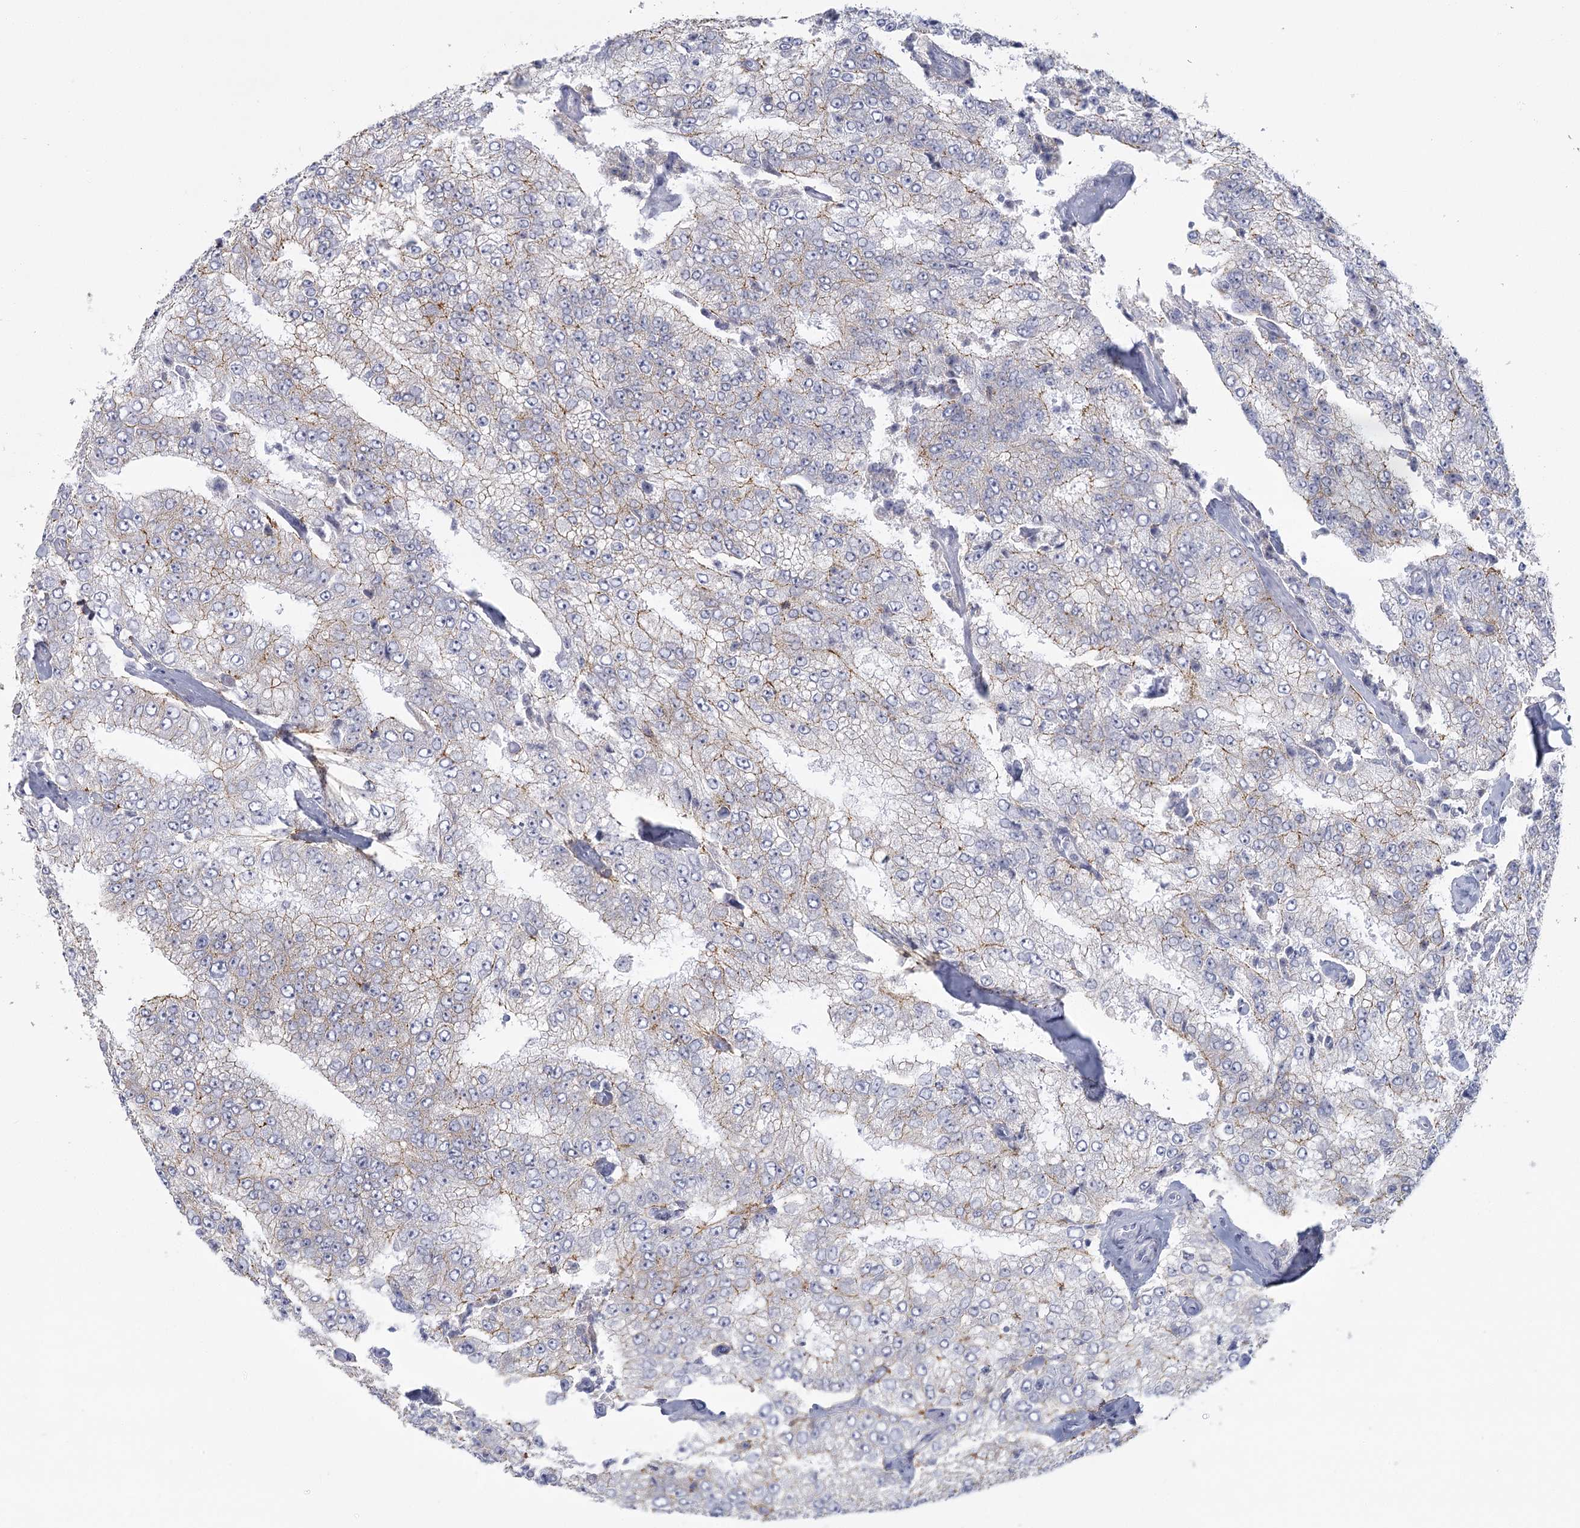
{"staining": {"intensity": "weak", "quantity": "<25%", "location": "cytoplasmic/membranous"}, "tissue": "prostate cancer", "cell_type": "Tumor cells", "image_type": "cancer", "snomed": [{"axis": "morphology", "description": "Adenocarcinoma, High grade"}, {"axis": "topography", "description": "Prostate"}], "caption": "IHC image of neoplastic tissue: human adenocarcinoma (high-grade) (prostate) stained with DAB (3,3'-diaminobenzidine) reveals no significant protein expression in tumor cells.", "gene": "WNT8B", "patient": {"sex": "male", "age": 58}}